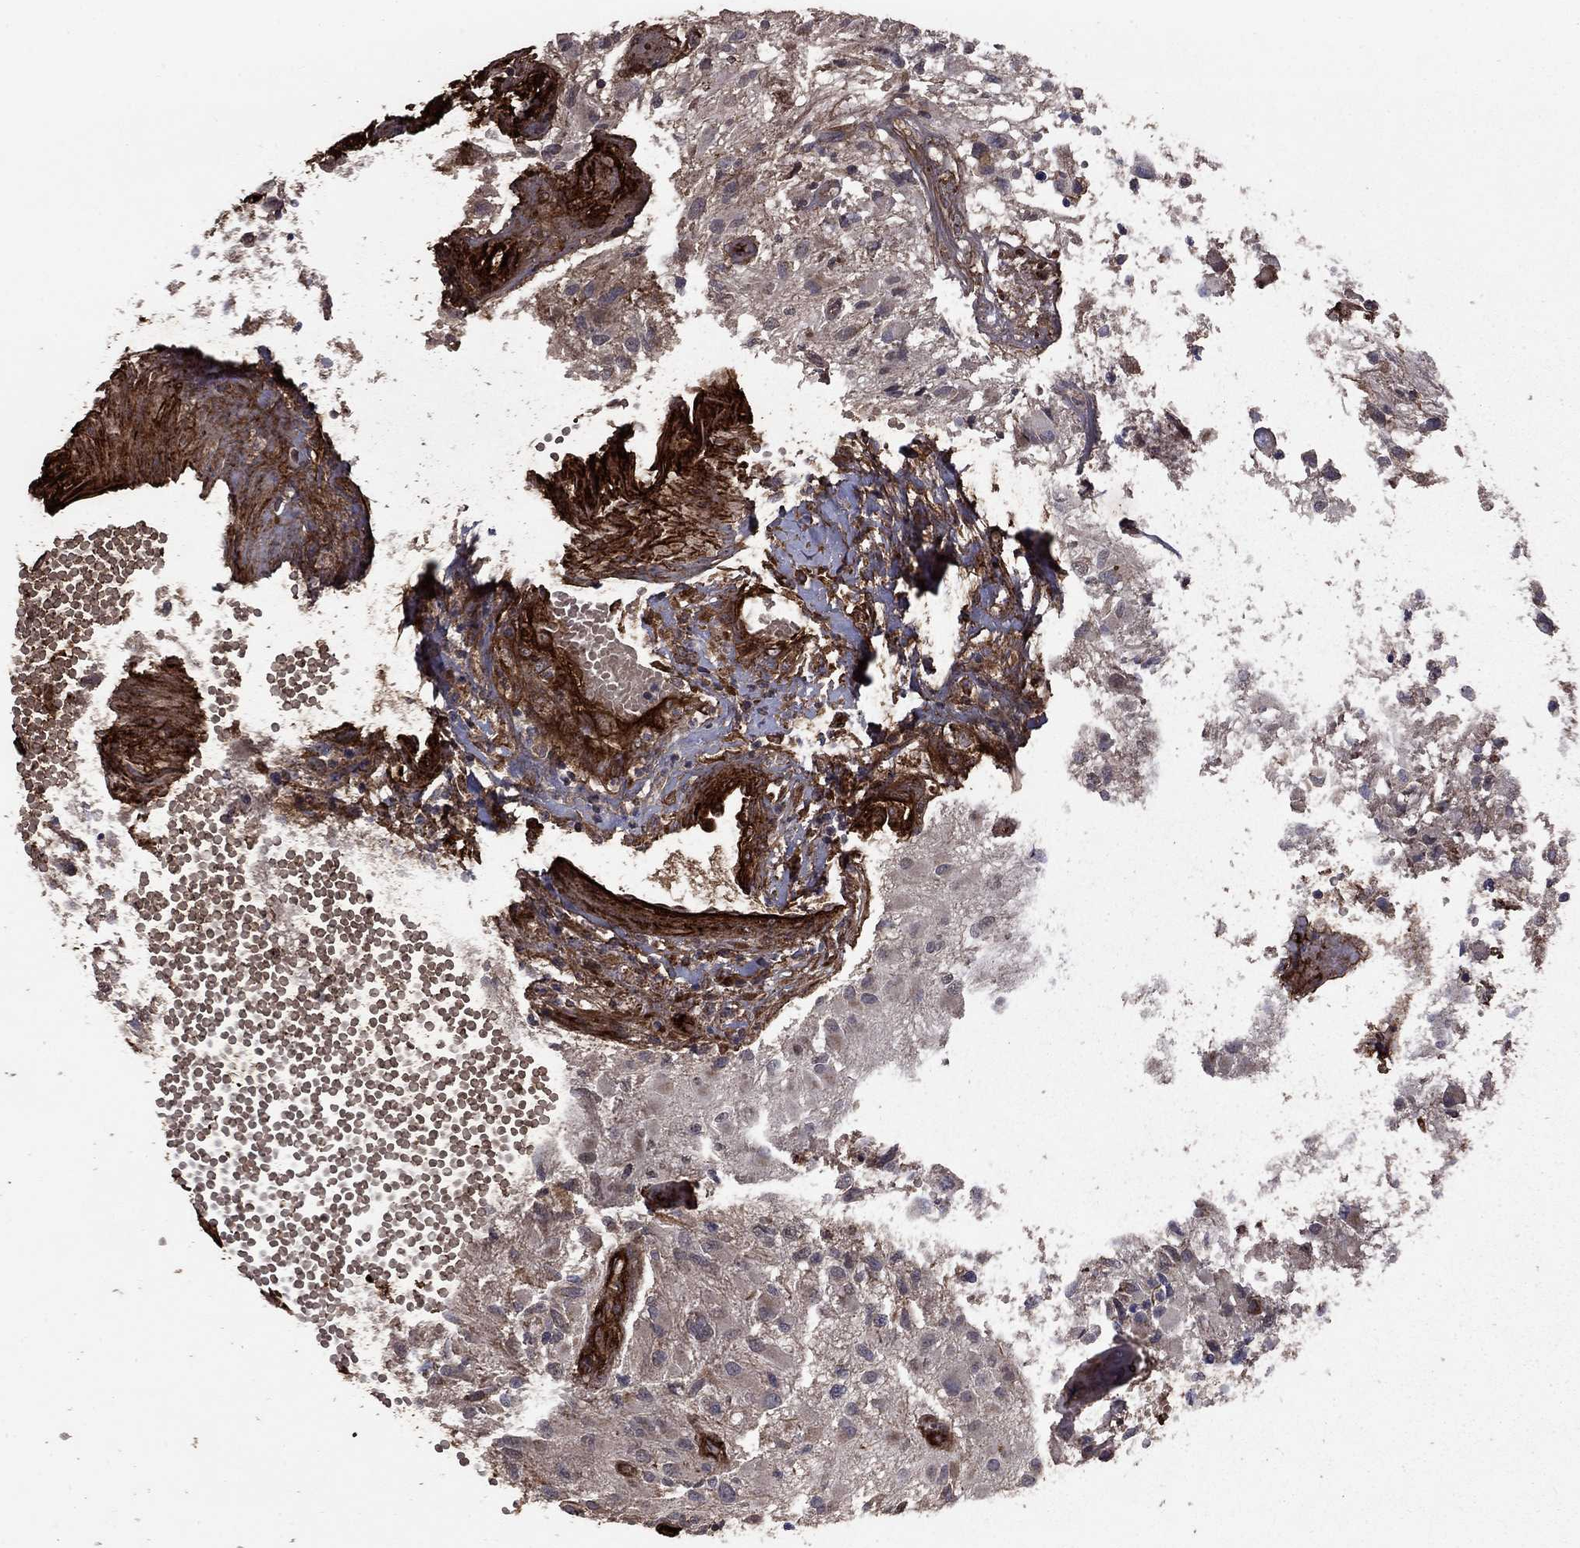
{"staining": {"intensity": "negative", "quantity": "none", "location": "none"}, "tissue": "glioma", "cell_type": "Tumor cells", "image_type": "cancer", "snomed": [{"axis": "morphology", "description": "Glioma, malignant, High grade"}, {"axis": "topography", "description": "Brain"}], "caption": "Malignant high-grade glioma was stained to show a protein in brown. There is no significant expression in tumor cells. (DAB (3,3'-diaminobenzidine) IHC visualized using brightfield microscopy, high magnification).", "gene": "COL18A1", "patient": {"sex": "female", "age": 63}}